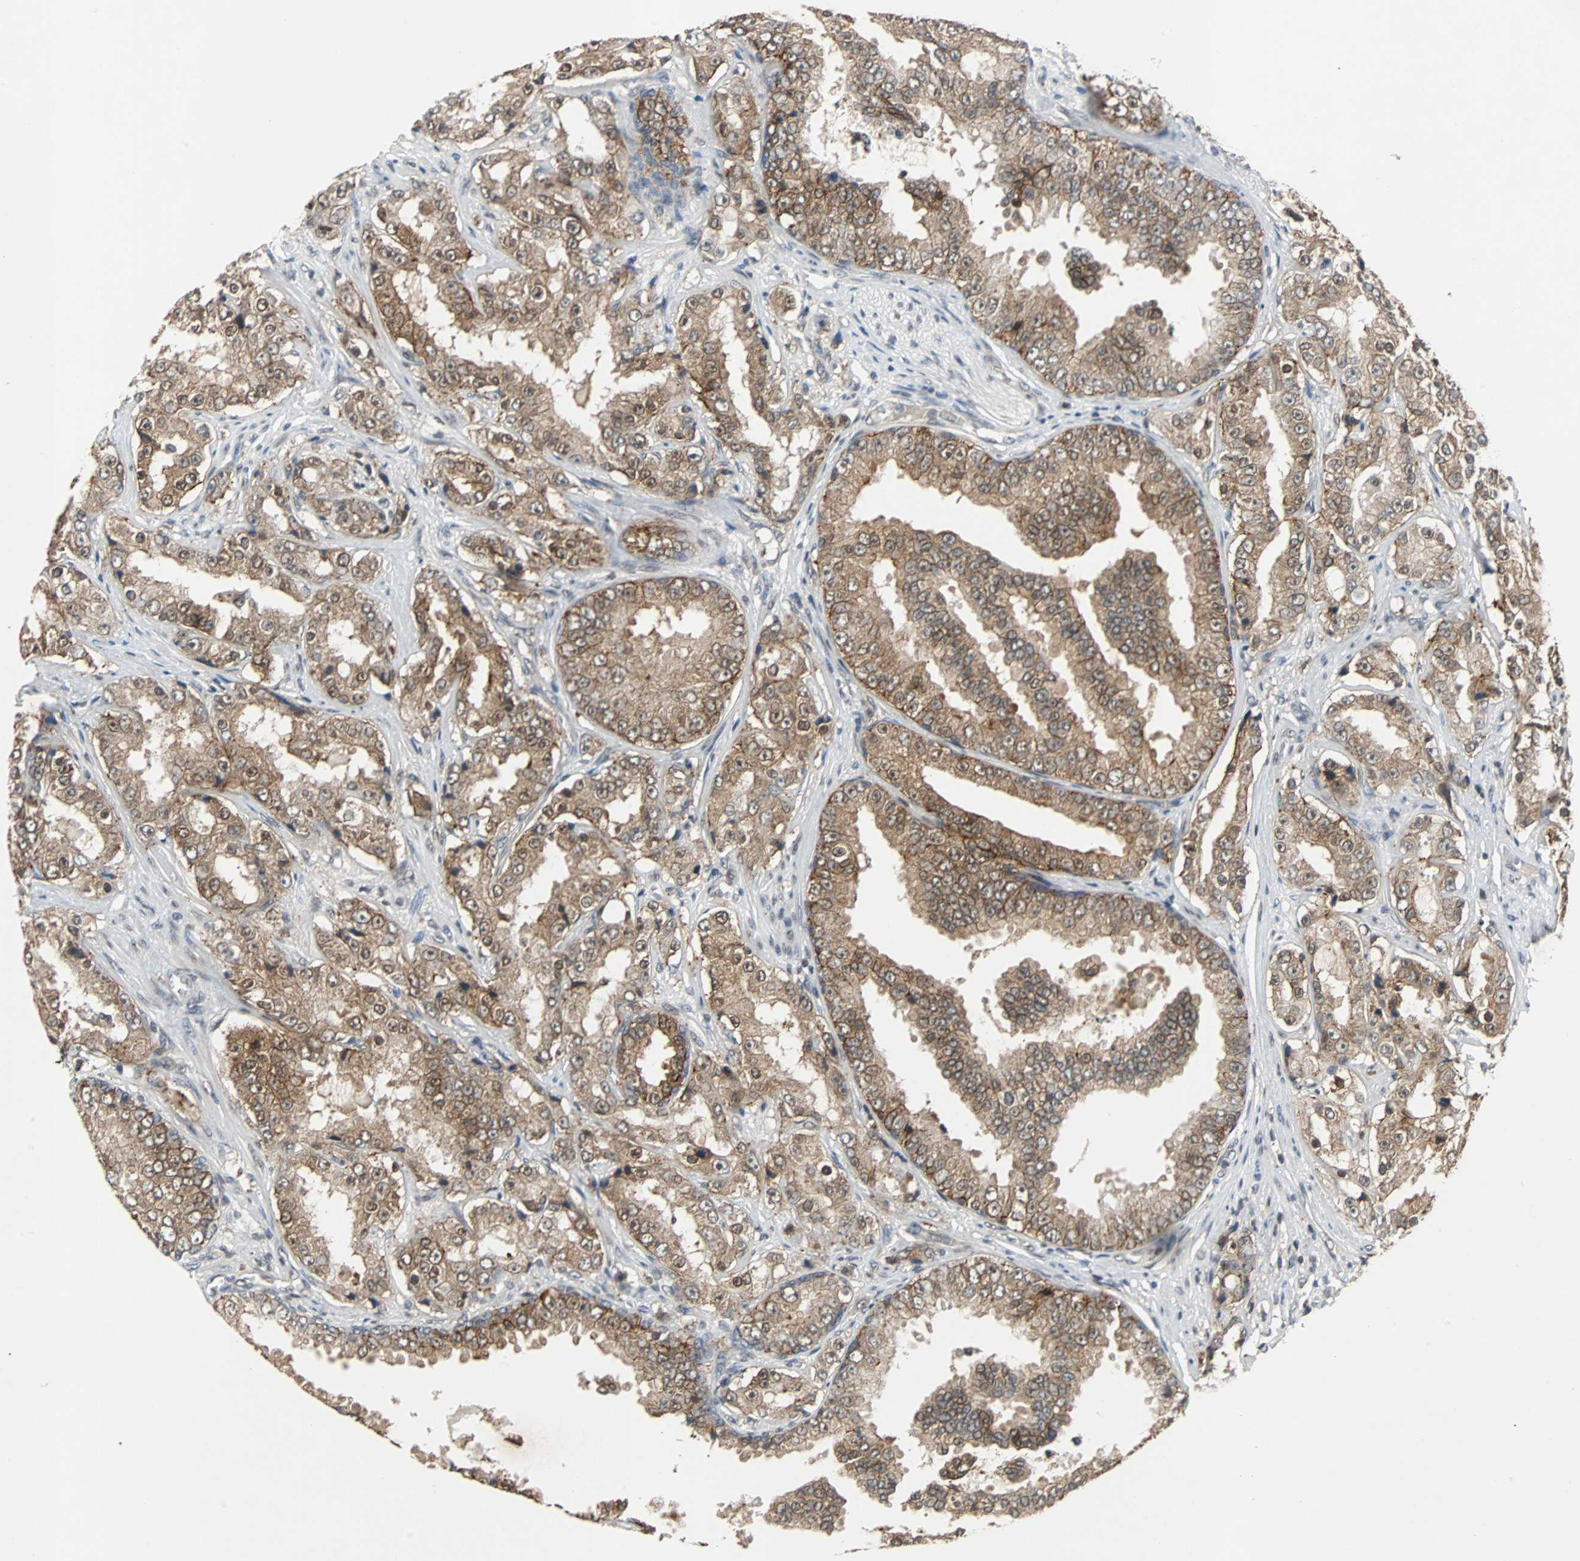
{"staining": {"intensity": "moderate", "quantity": ">75%", "location": "cytoplasmic/membranous"}, "tissue": "prostate cancer", "cell_type": "Tumor cells", "image_type": "cancer", "snomed": [{"axis": "morphology", "description": "Adenocarcinoma, High grade"}, {"axis": "topography", "description": "Prostate"}], "caption": "Adenocarcinoma (high-grade) (prostate) stained for a protein displays moderate cytoplasmic/membranous positivity in tumor cells.", "gene": "LSR", "patient": {"sex": "male", "age": 73}}